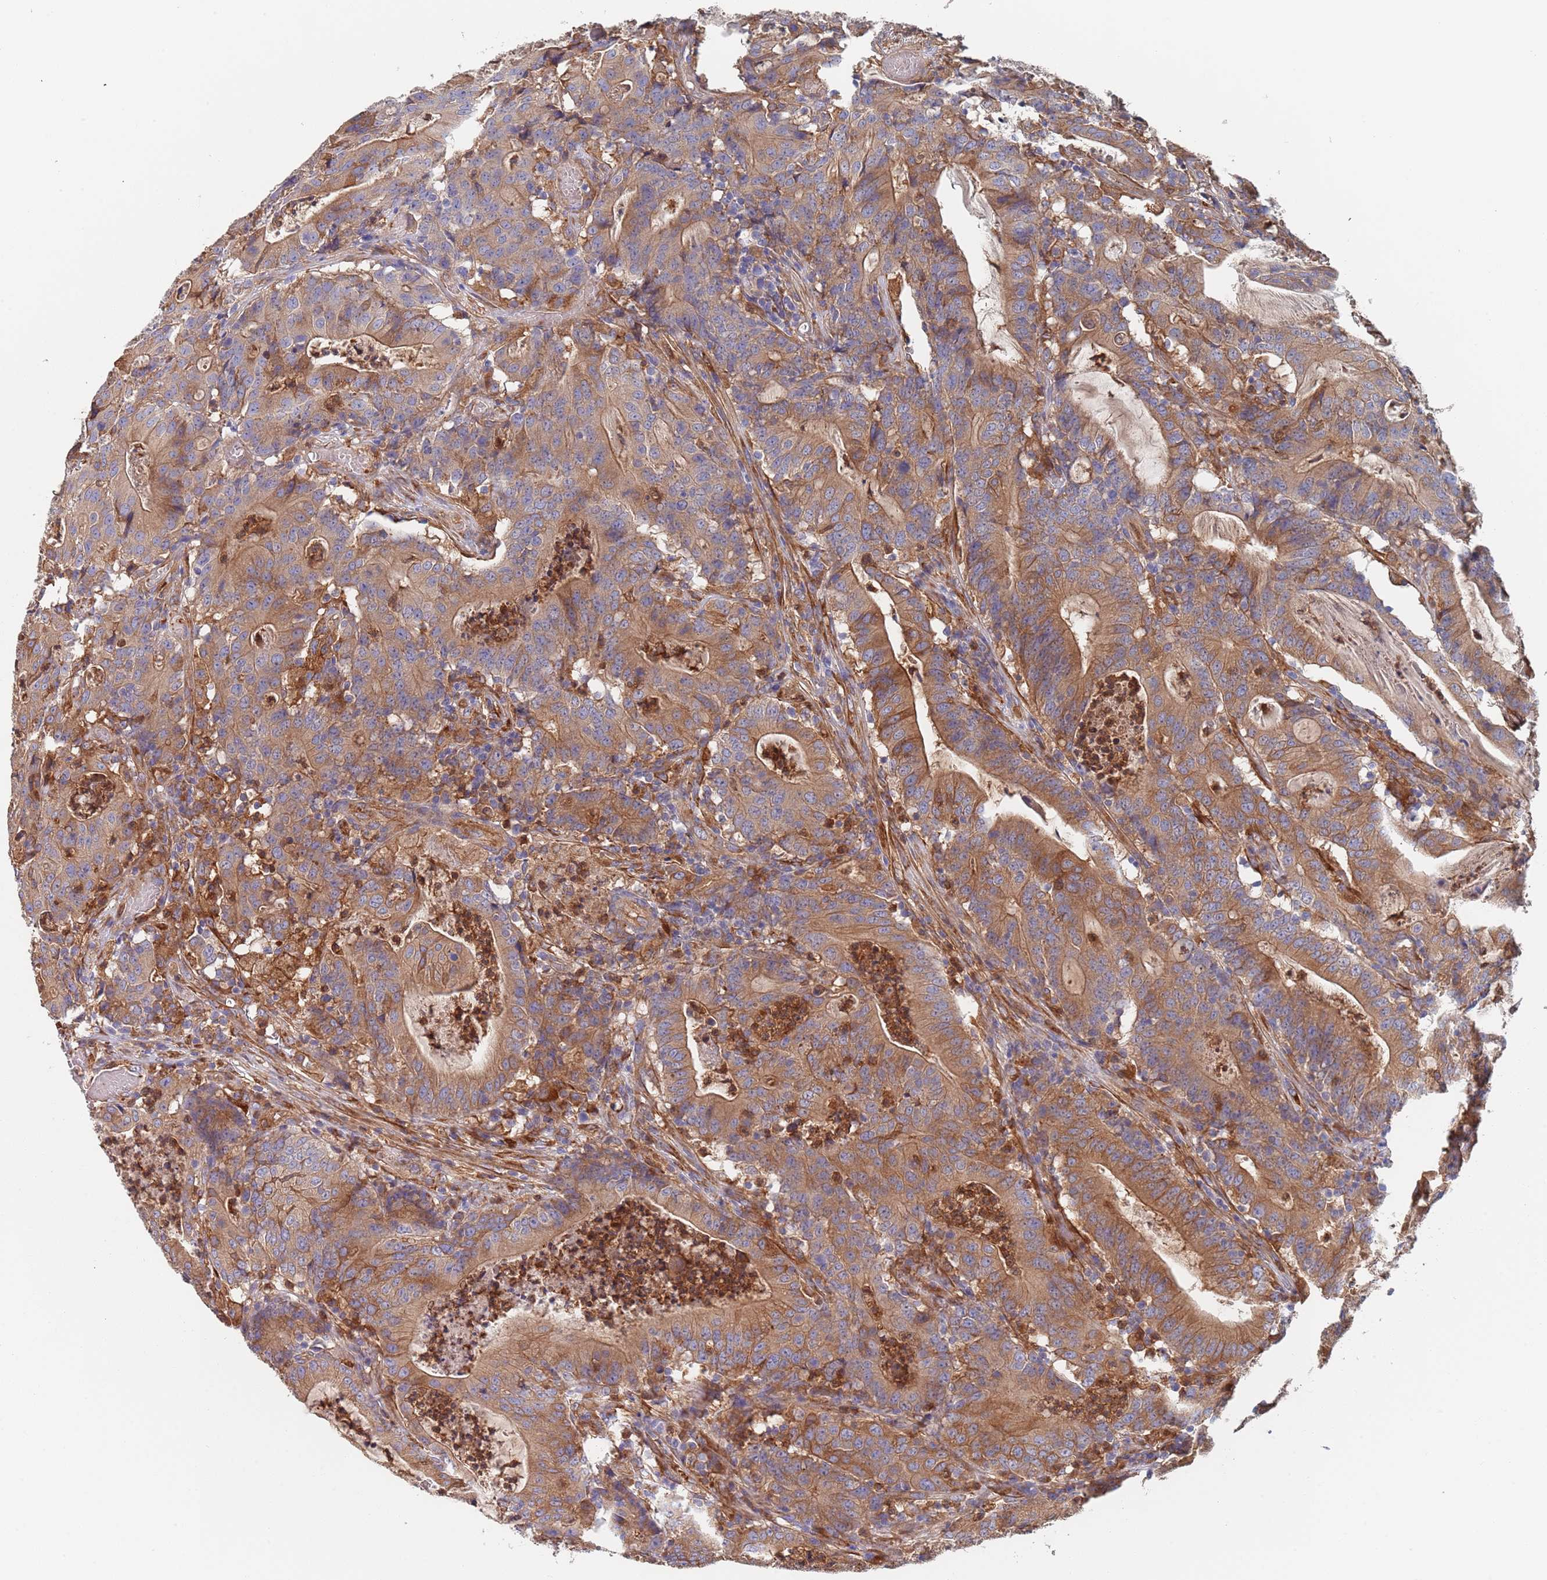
{"staining": {"intensity": "moderate", "quantity": ">75%", "location": "cytoplasmic/membranous"}, "tissue": "colorectal cancer", "cell_type": "Tumor cells", "image_type": "cancer", "snomed": [{"axis": "morphology", "description": "Adenocarcinoma, NOS"}, {"axis": "topography", "description": "Colon"}], "caption": "A brown stain highlights moderate cytoplasmic/membranous expression of a protein in colorectal adenocarcinoma tumor cells. The staining was performed using DAB (3,3'-diaminobenzidine) to visualize the protein expression in brown, while the nuclei were stained in blue with hematoxylin (Magnification: 20x).", "gene": "DCUN1D3", "patient": {"sex": "male", "age": 83}}